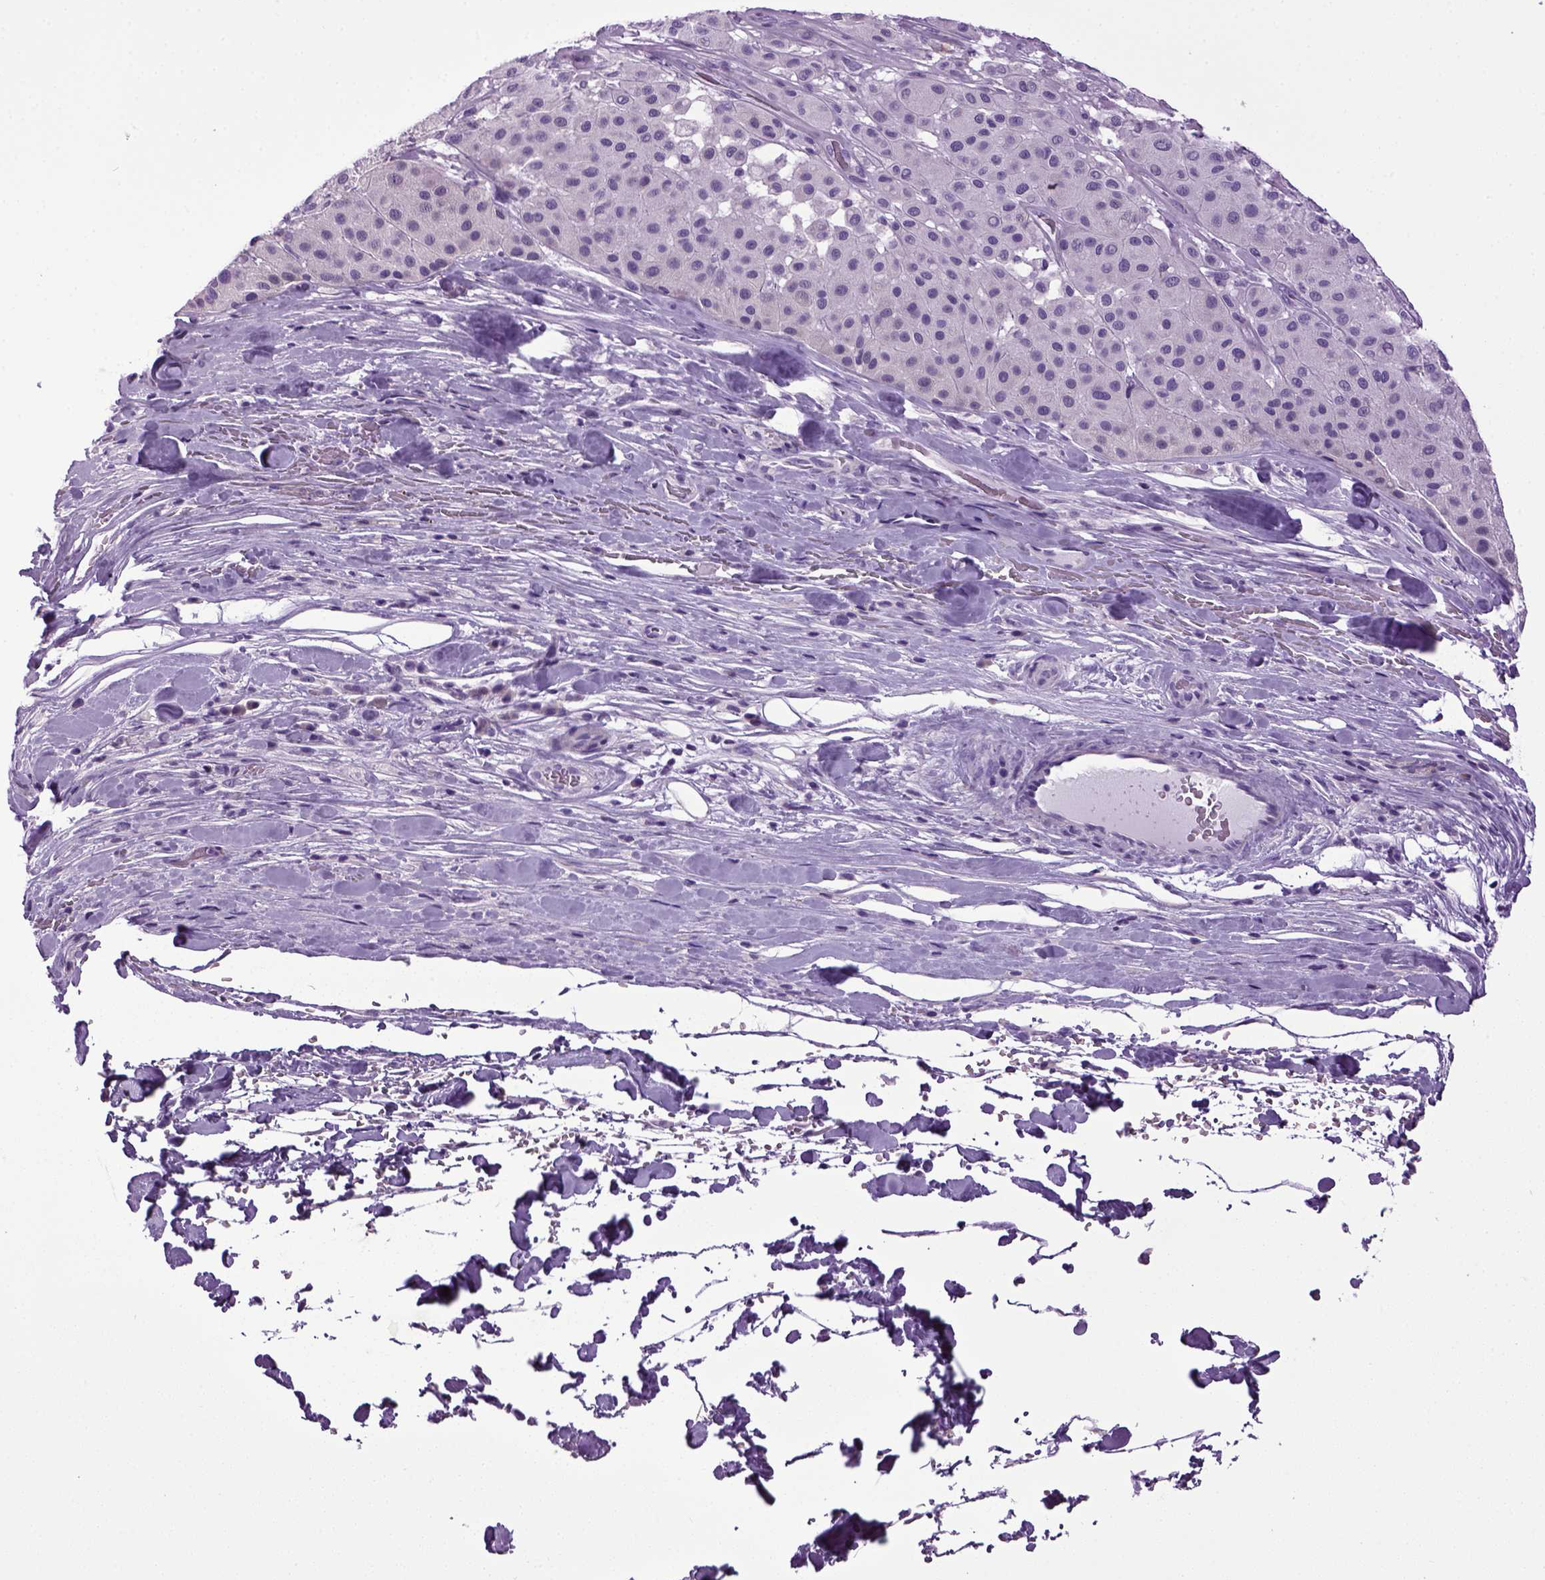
{"staining": {"intensity": "negative", "quantity": "none", "location": "none"}, "tissue": "melanoma", "cell_type": "Tumor cells", "image_type": "cancer", "snomed": [{"axis": "morphology", "description": "Malignant melanoma, Metastatic site"}, {"axis": "topography", "description": "Smooth muscle"}], "caption": "IHC histopathology image of neoplastic tissue: human malignant melanoma (metastatic site) stained with DAB exhibits no significant protein positivity in tumor cells.", "gene": "HMCN2", "patient": {"sex": "male", "age": 41}}